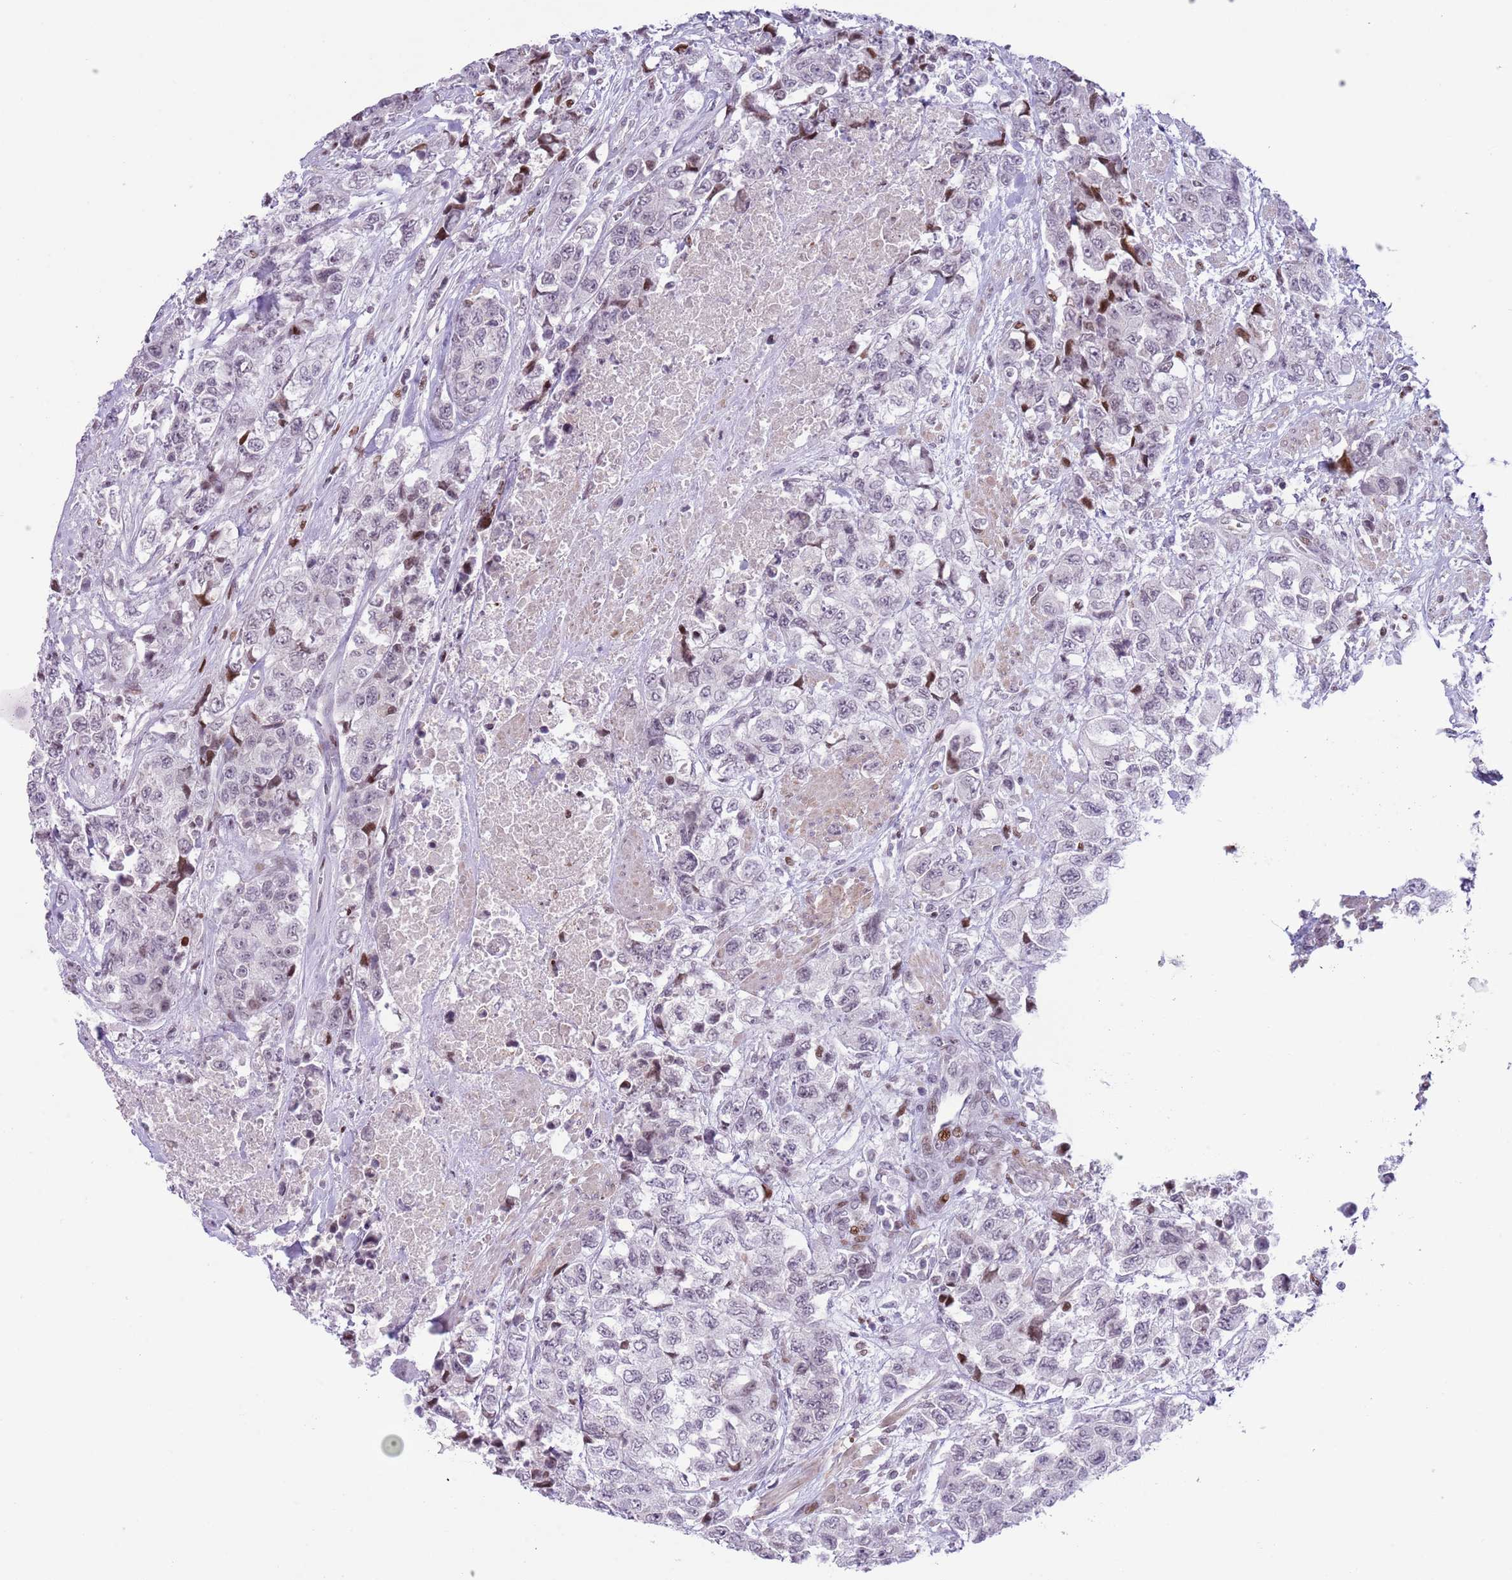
{"staining": {"intensity": "moderate", "quantity": "<25%", "location": "nuclear"}, "tissue": "urothelial cancer", "cell_type": "Tumor cells", "image_type": "cancer", "snomed": [{"axis": "morphology", "description": "Urothelial carcinoma, High grade"}, {"axis": "topography", "description": "Urinary bladder"}], "caption": "Urothelial cancer stained for a protein exhibits moderate nuclear positivity in tumor cells. The protein of interest is stained brown, and the nuclei are stained in blue (DAB (3,3'-diaminobenzidine) IHC with brightfield microscopy, high magnification).", "gene": "MFSD10", "patient": {"sex": "female", "age": 78}}